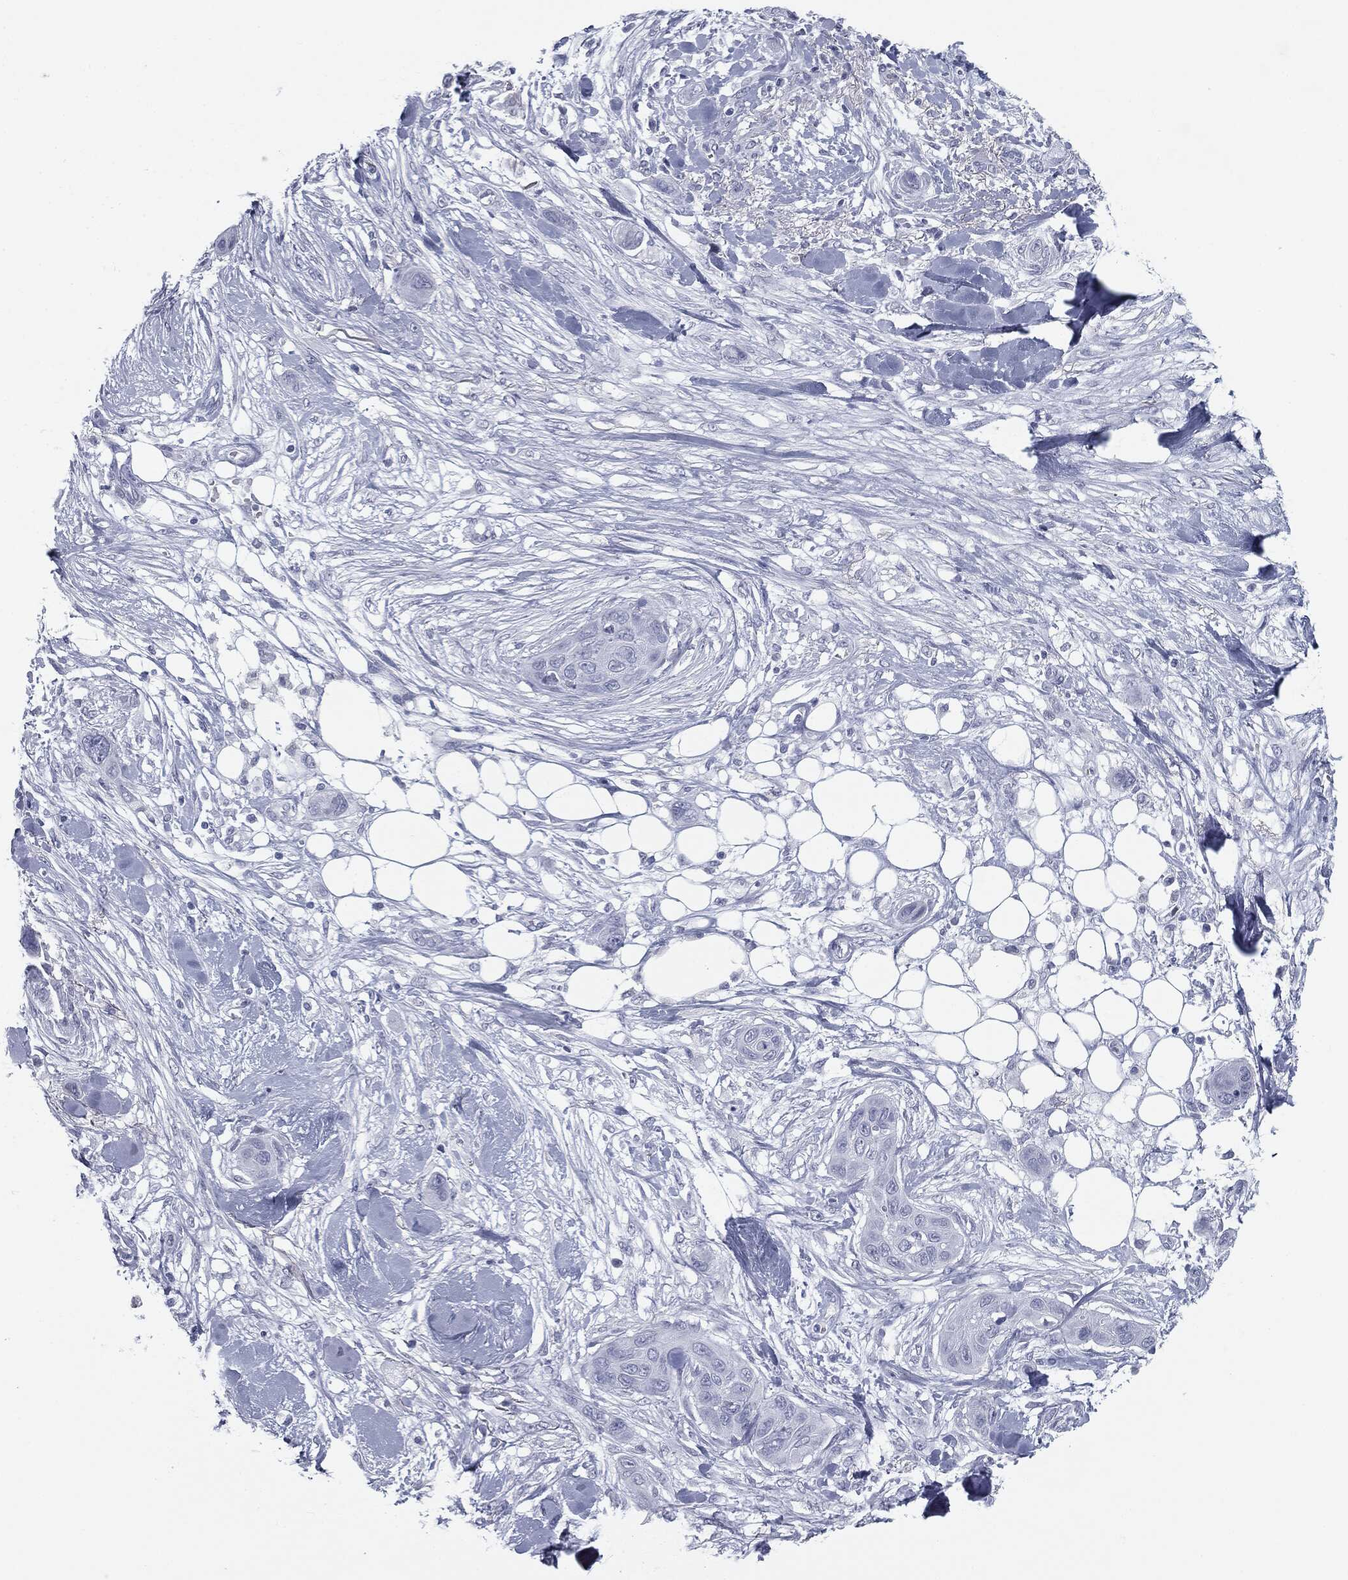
{"staining": {"intensity": "negative", "quantity": "none", "location": "none"}, "tissue": "skin cancer", "cell_type": "Tumor cells", "image_type": "cancer", "snomed": [{"axis": "morphology", "description": "Squamous cell carcinoma, NOS"}, {"axis": "topography", "description": "Skin"}], "caption": "Immunohistochemistry (IHC) micrograph of neoplastic tissue: skin cancer stained with DAB (3,3'-diaminobenzidine) demonstrates no significant protein expression in tumor cells. Nuclei are stained in blue.", "gene": "TPO", "patient": {"sex": "male", "age": 78}}